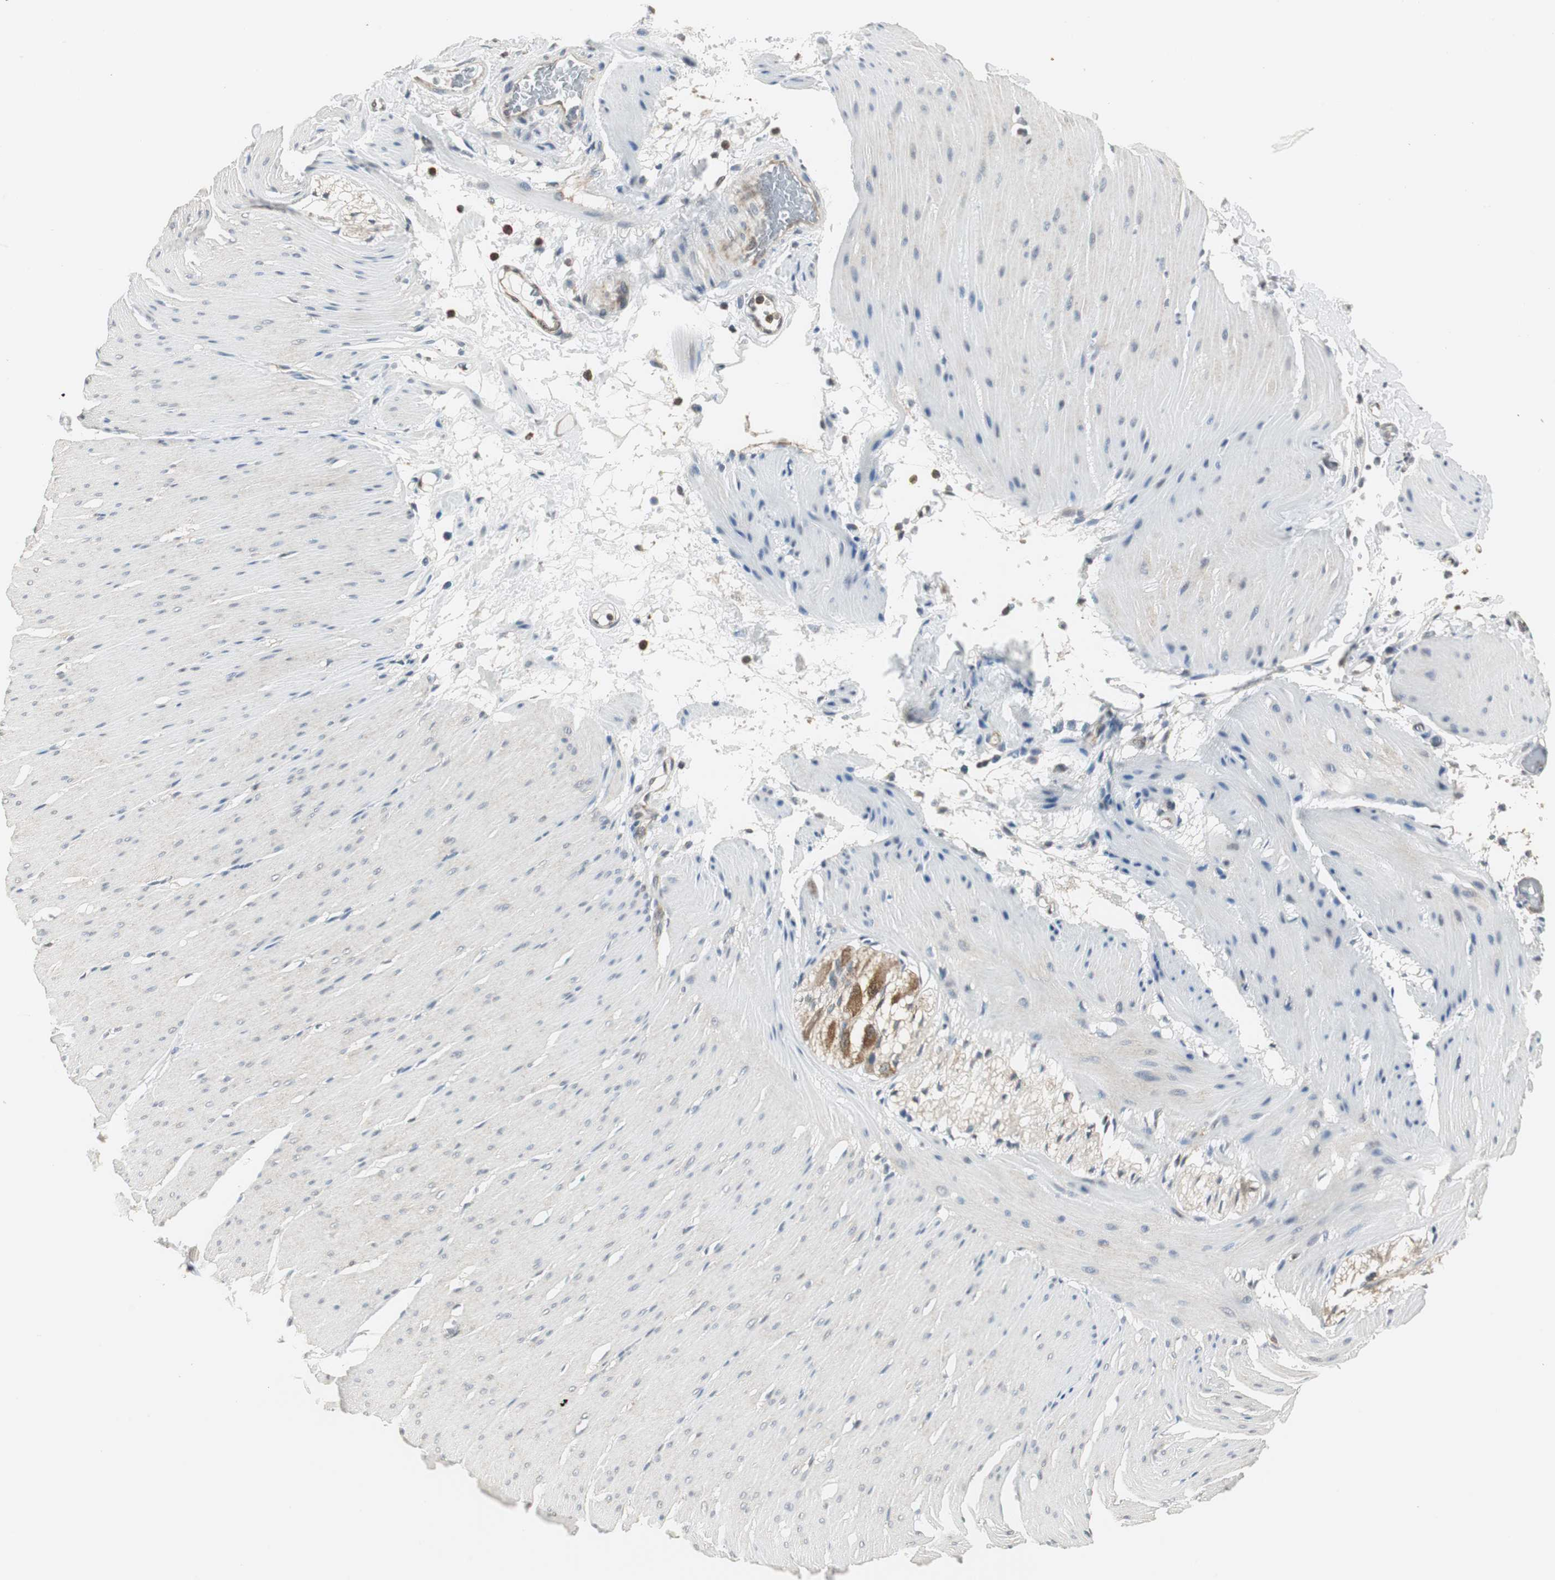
{"staining": {"intensity": "negative", "quantity": "none", "location": "none"}, "tissue": "smooth muscle", "cell_type": "Smooth muscle cells", "image_type": "normal", "snomed": [{"axis": "morphology", "description": "Normal tissue, NOS"}, {"axis": "topography", "description": "Smooth muscle"}, {"axis": "topography", "description": "Colon"}], "caption": "Immunohistochemistry (IHC) image of unremarkable smooth muscle stained for a protein (brown), which reveals no staining in smooth muscle cells.", "gene": "CCT5", "patient": {"sex": "male", "age": 67}}